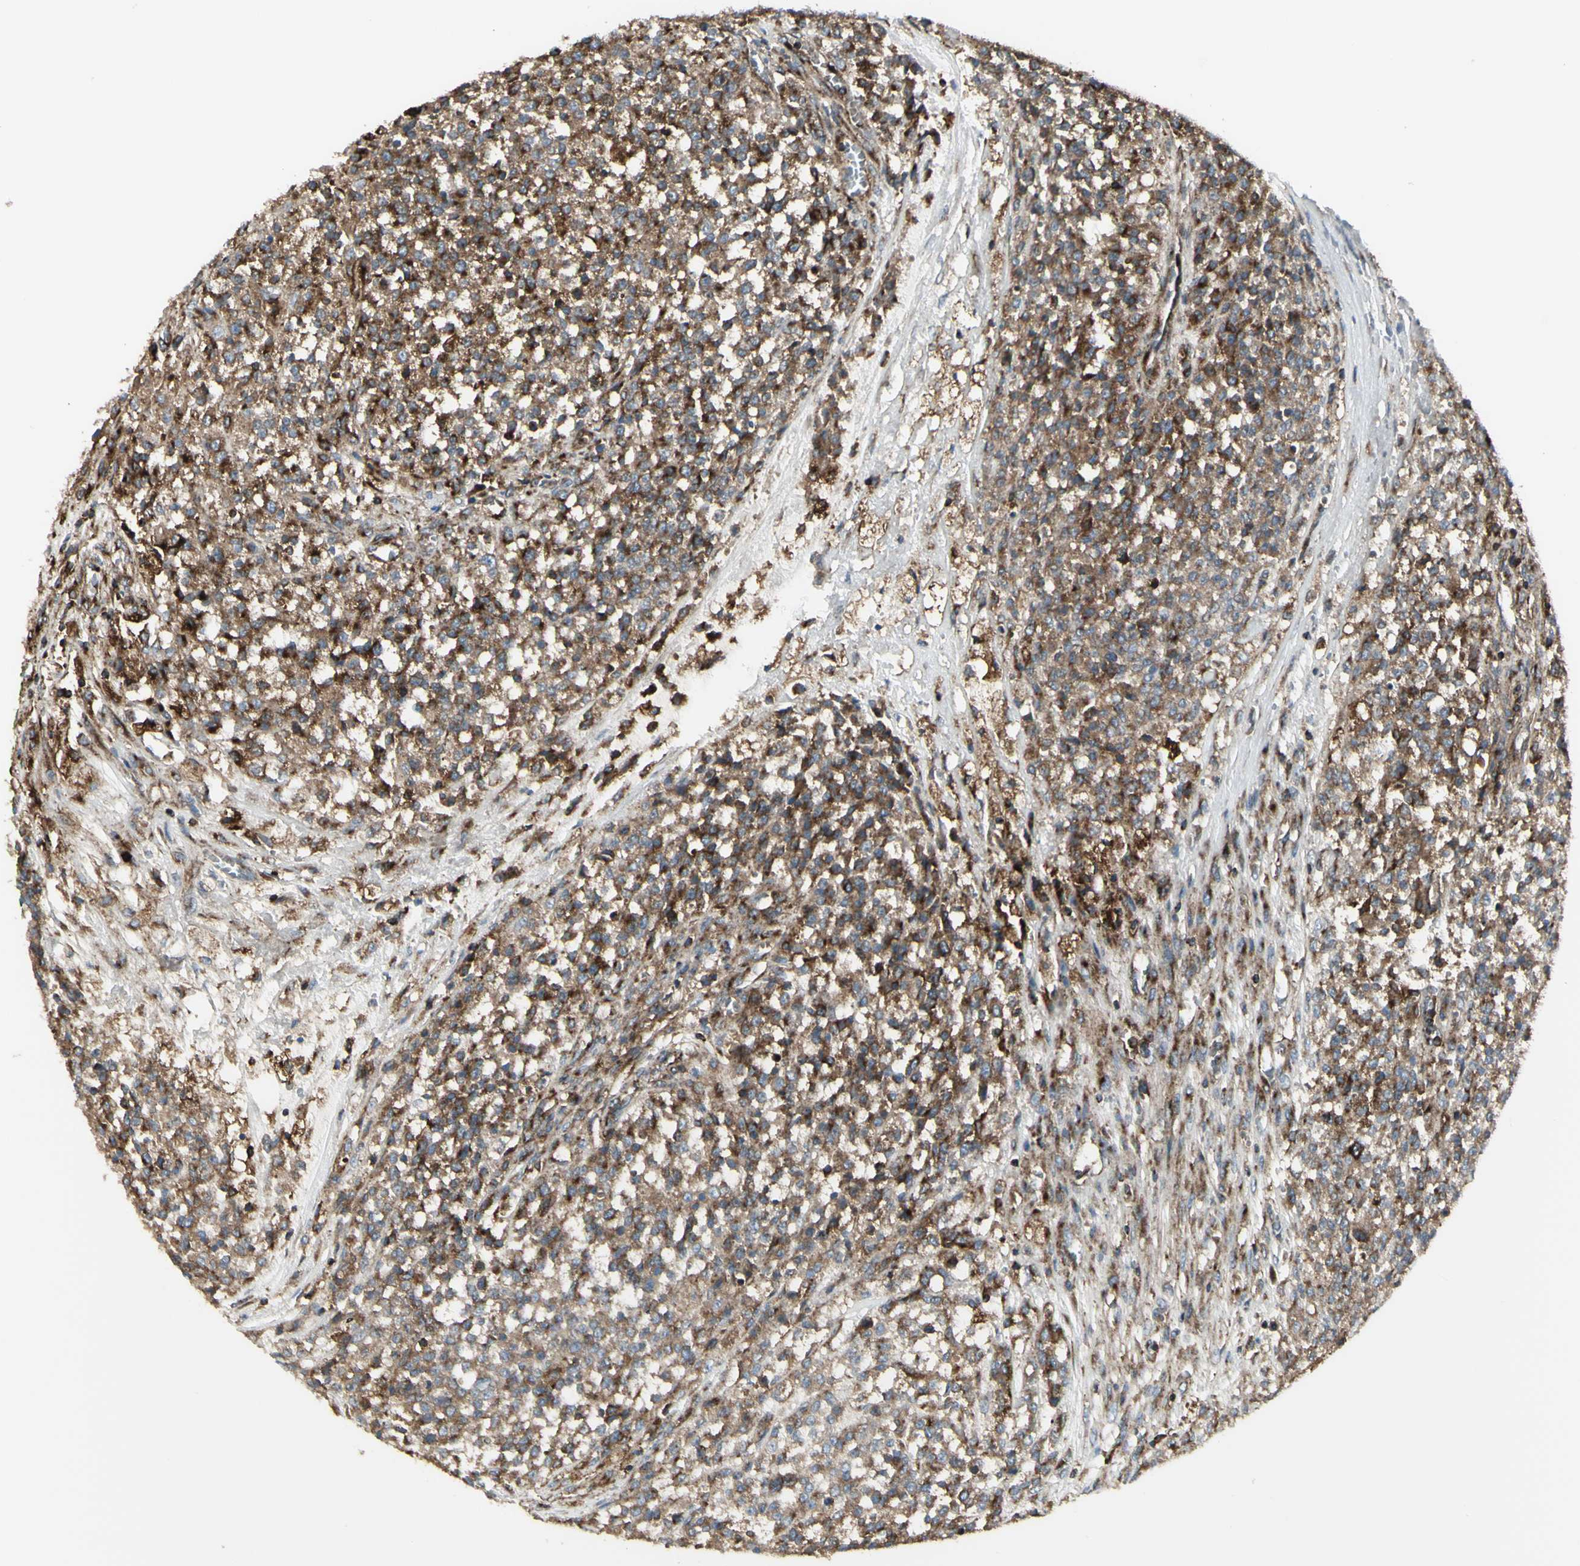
{"staining": {"intensity": "strong", "quantity": ">75%", "location": "cytoplasmic/membranous"}, "tissue": "testis cancer", "cell_type": "Tumor cells", "image_type": "cancer", "snomed": [{"axis": "morphology", "description": "Seminoma, NOS"}, {"axis": "topography", "description": "Testis"}], "caption": "Immunohistochemical staining of seminoma (testis) reveals high levels of strong cytoplasmic/membranous protein positivity in approximately >75% of tumor cells. Nuclei are stained in blue.", "gene": "NAPA", "patient": {"sex": "male", "age": 59}}